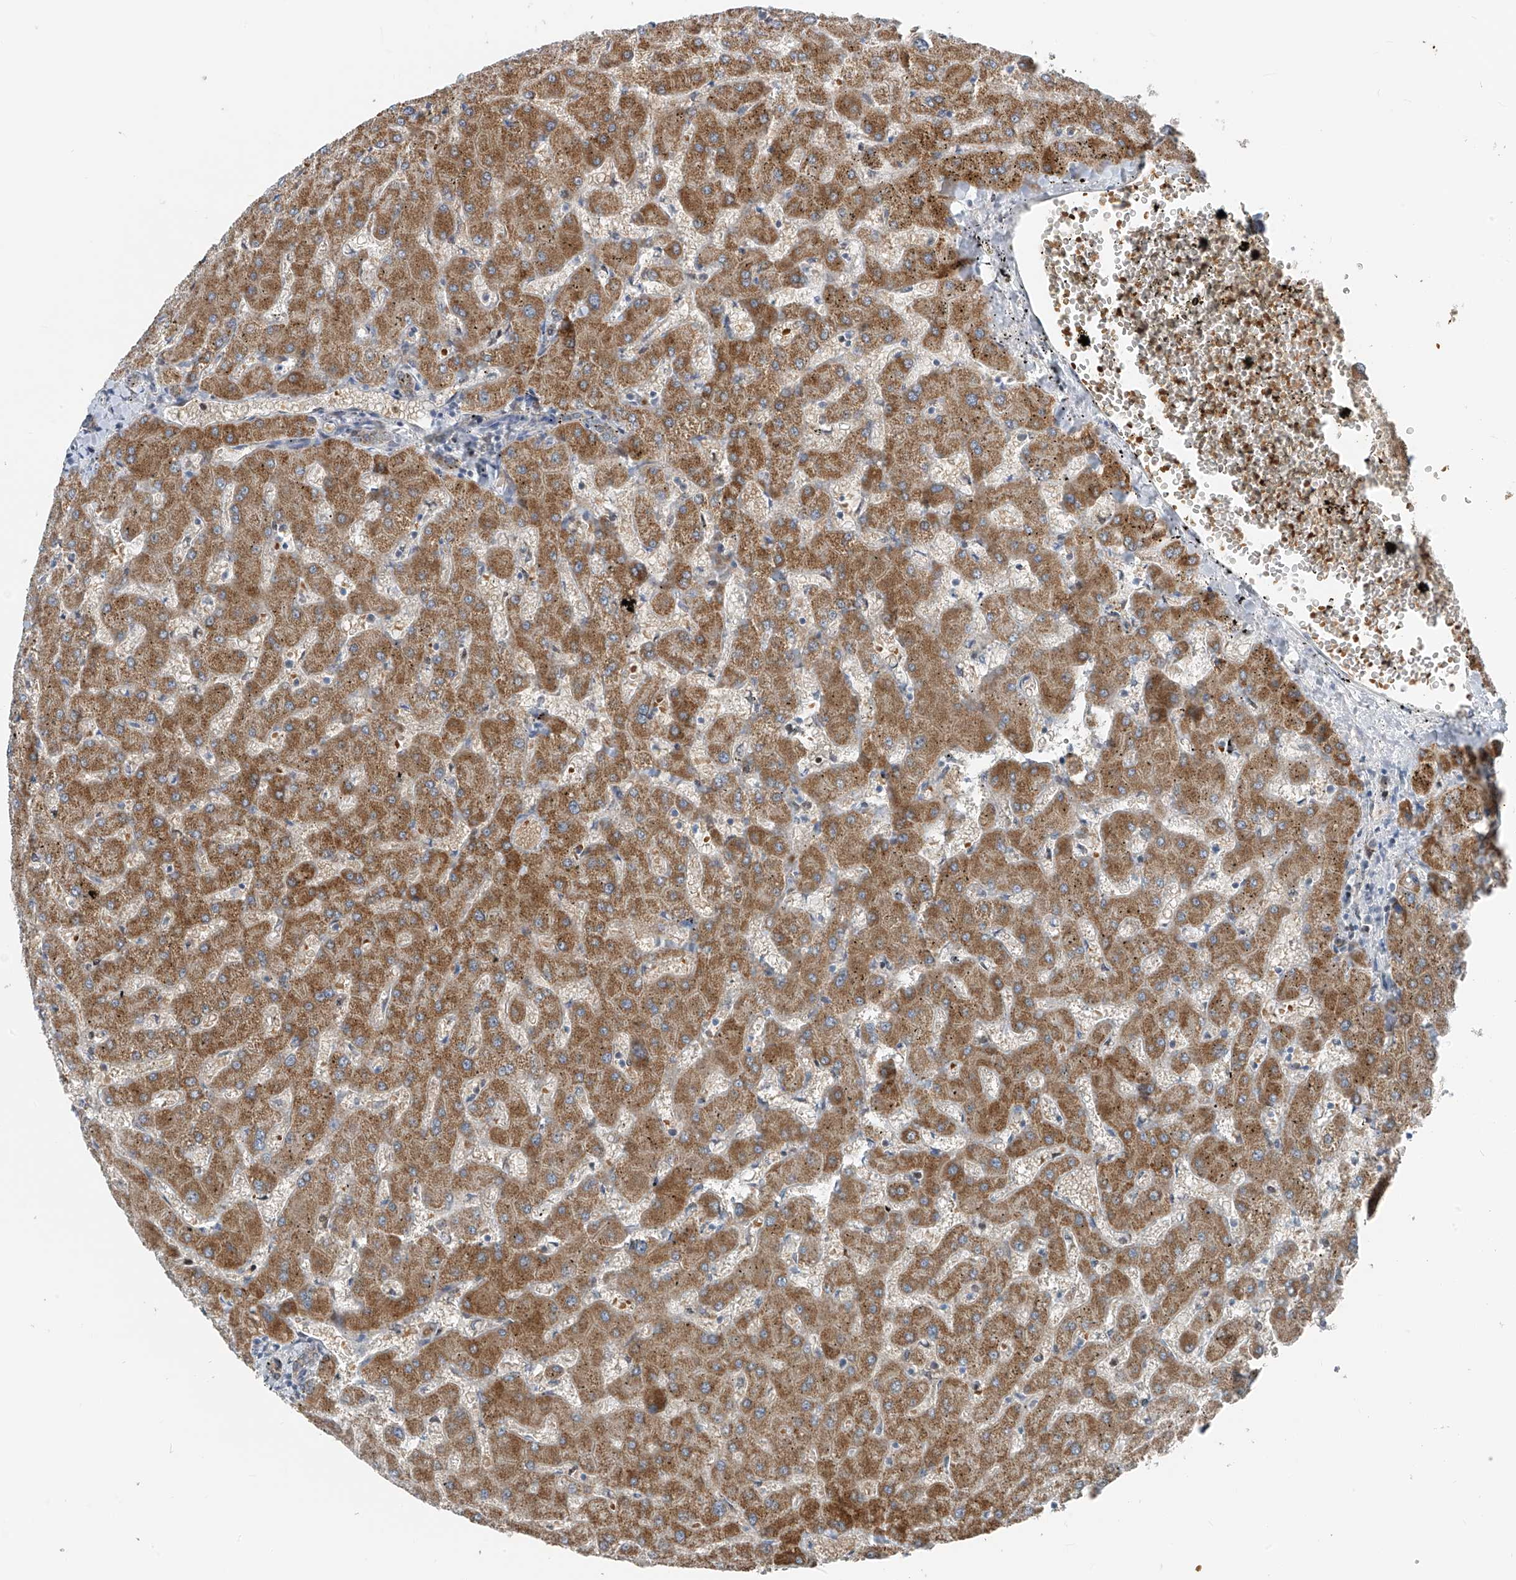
{"staining": {"intensity": "negative", "quantity": "none", "location": "none"}, "tissue": "liver", "cell_type": "Cholangiocytes", "image_type": "normal", "snomed": [{"axis": "morphology", "description": "Normal tissue, NOS"}, {"axis": "topography", "description": "Liver"}], "caption": "An image of human liver is negative for staining in cholangiocytes.", "gene": "FGD2", "patient": {"sex": "female", "age": 63}}